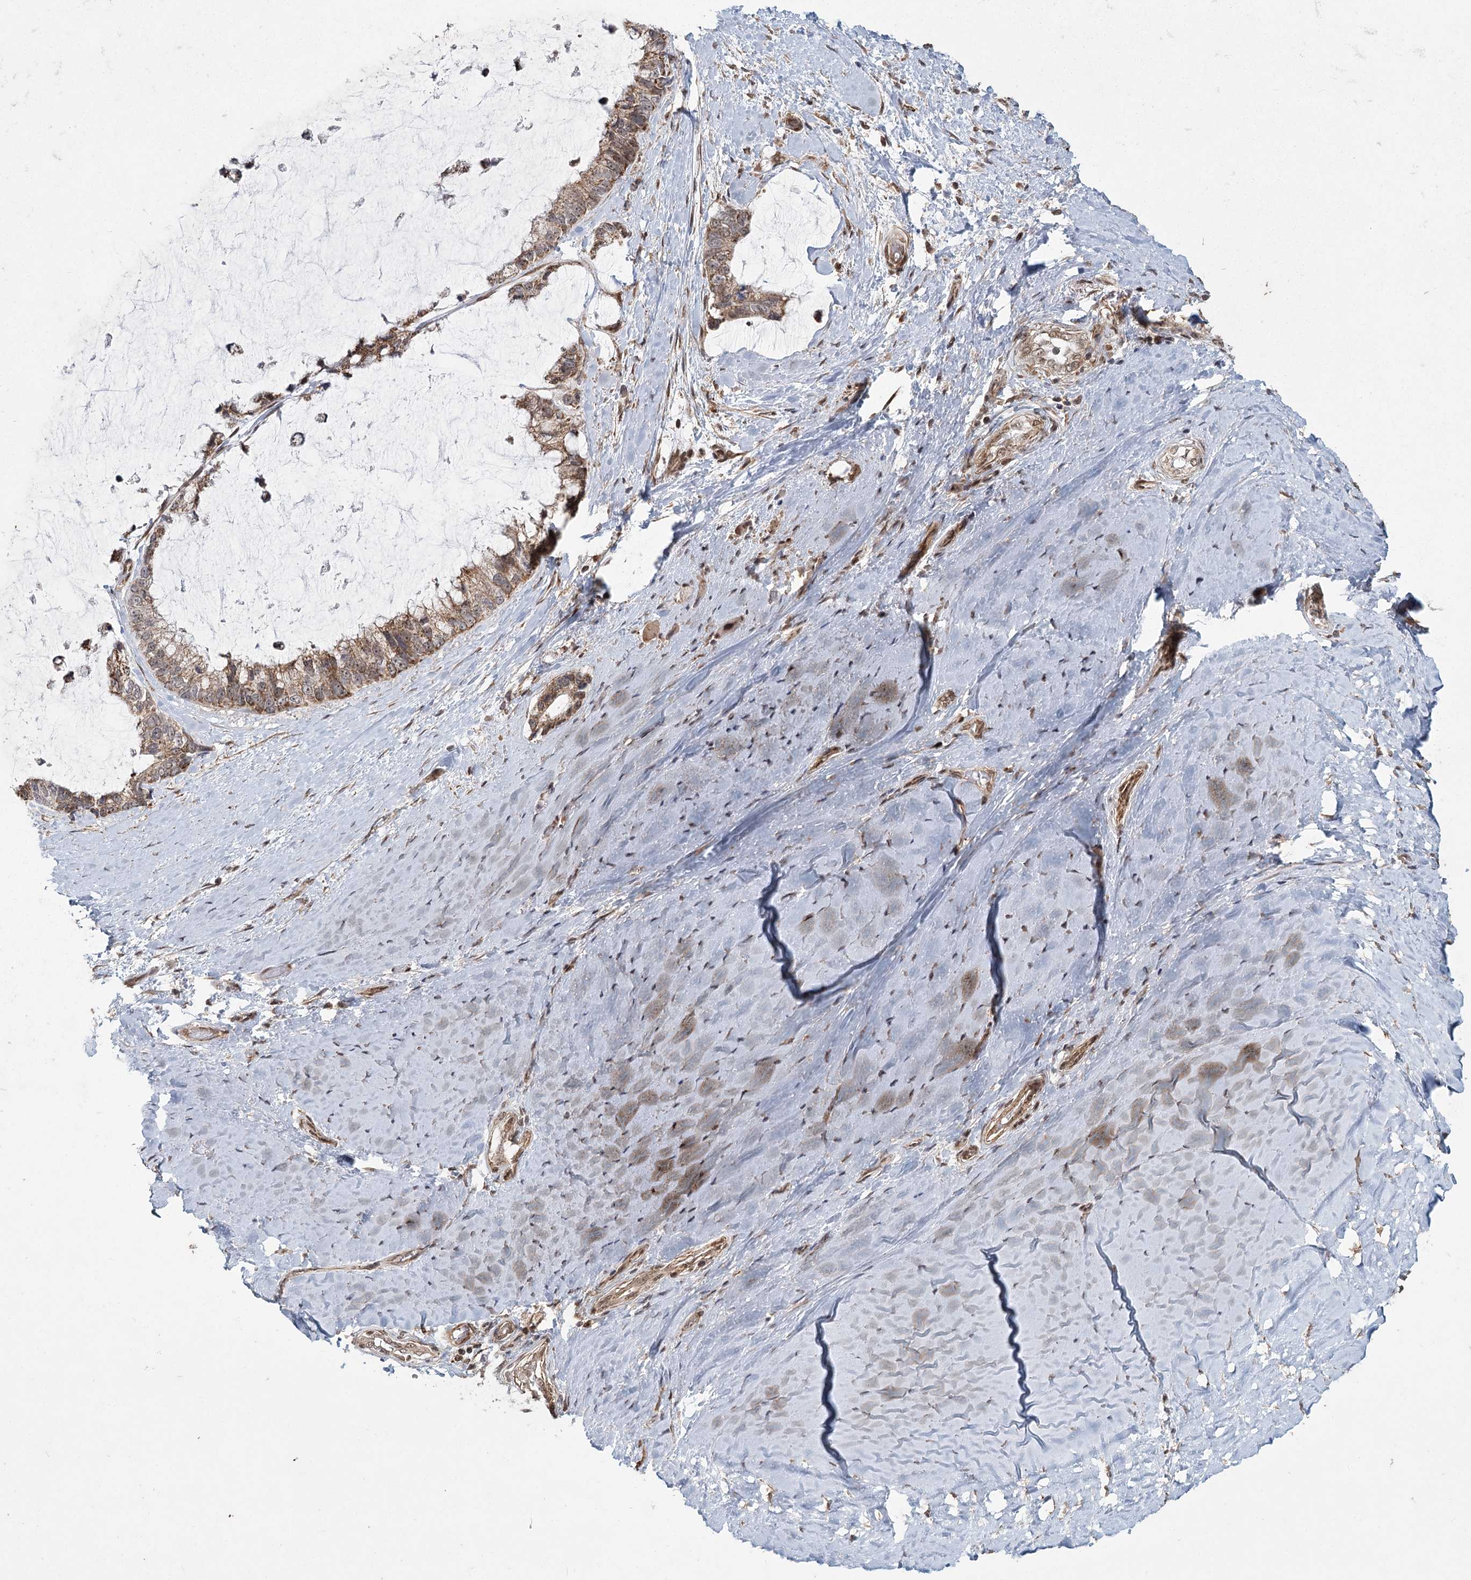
{"staining": {"intensity": "moderate", "quantity": ">75%", "location": "cytoplasmic/membranous"}, "tissue": "ovarian cancer", "cell_type": "Tumor cells", "image_type": "cancer", "snomed": [{"axis": "morphology", "description": "Cystadenocarcinoma, mucinous, NOS"}, {"axis": "topography", "description": "Ovary"}], "caption": "Immunohistochemical staining of ovarian cancer (mucinous cystadenocarcinoma) exhibits moderate cytoplasmic/membranous protein positivity in about >75% of tumor cells. (Brightfield microscopy of DAB IHC at high magnification).", "gene": "ZCCHC24", "patient": {"sex": "female", "age": 39}}